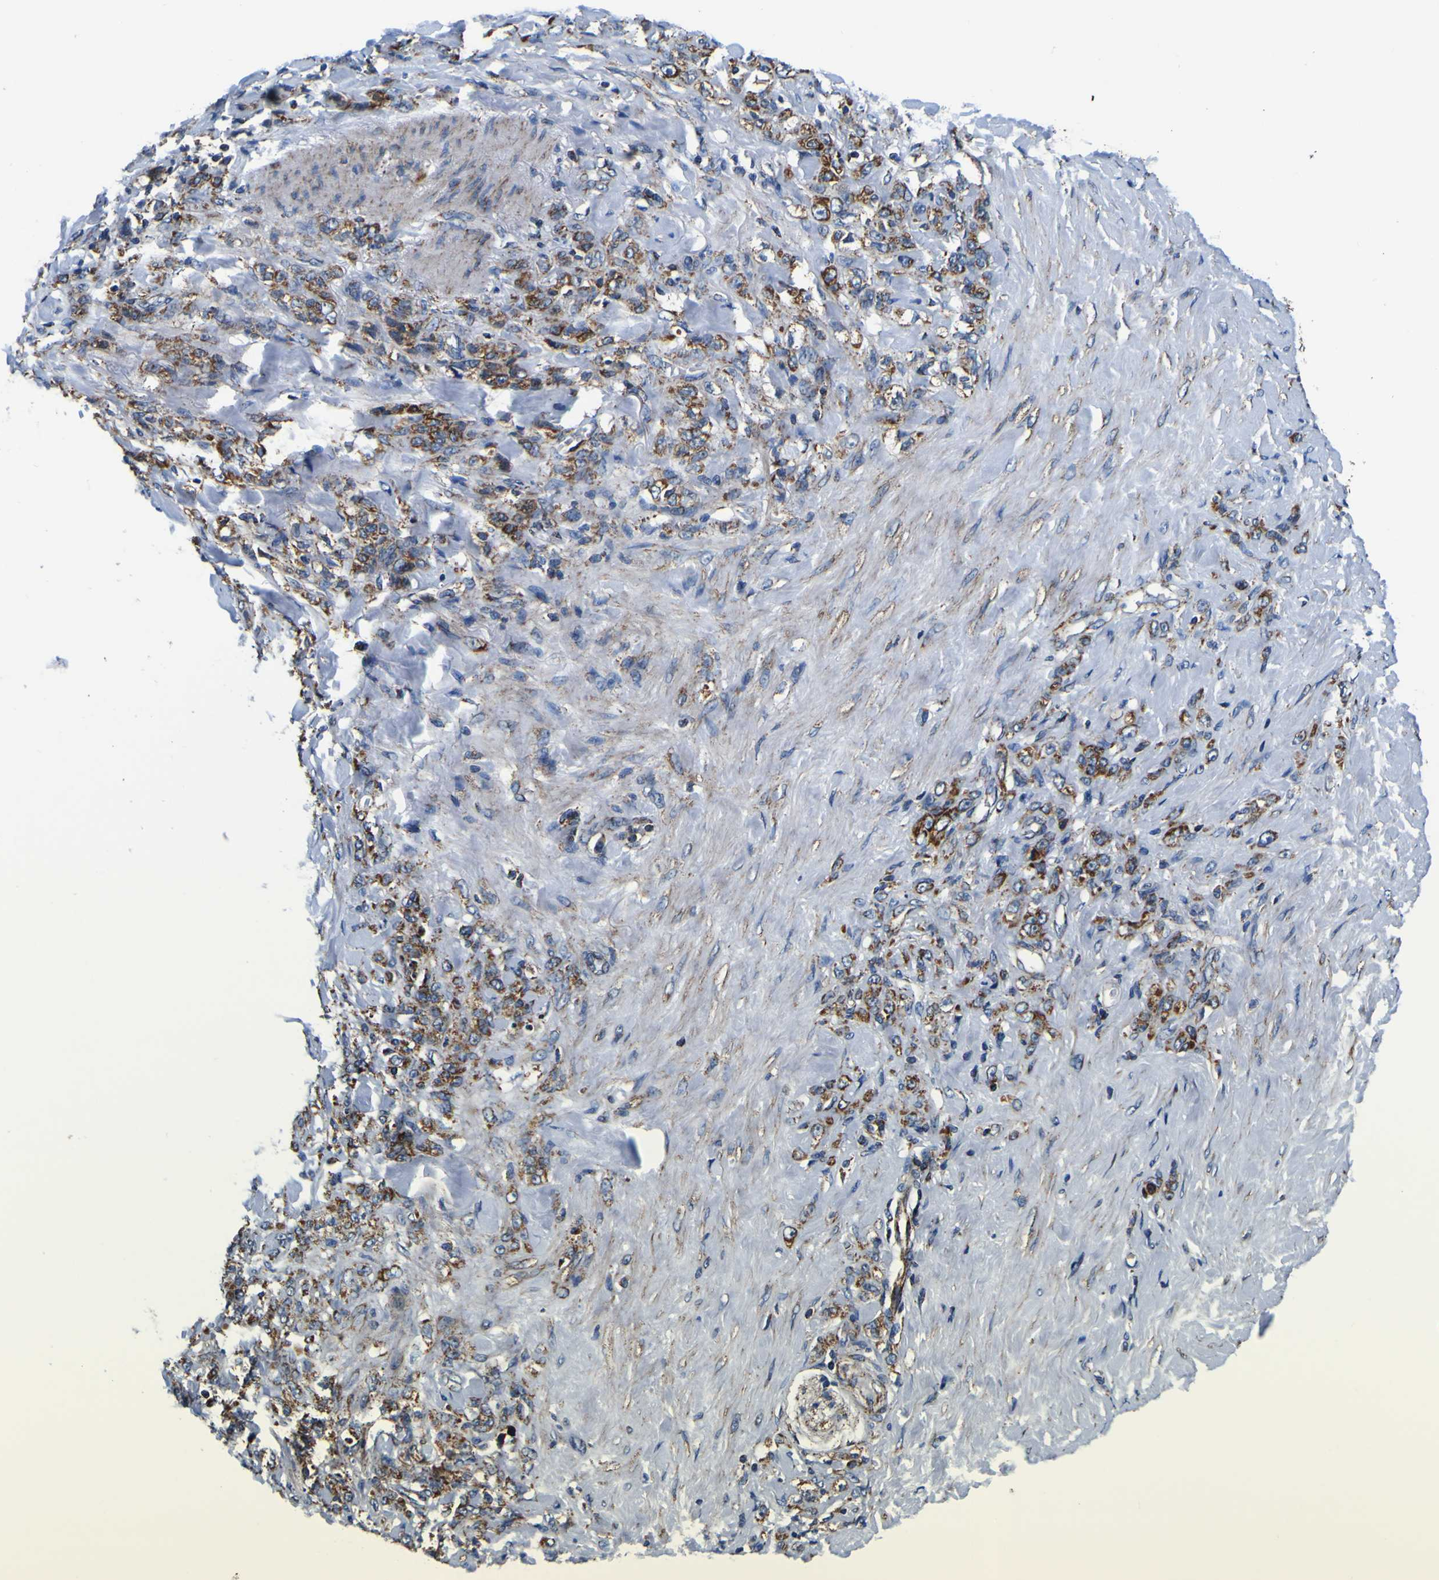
{"staining": {"intensity": "strong", "quantity": ">75%", "location": "cytoplasmic/membranous"}, "tissue": "stomach cancer", "cell_type": "Tumor cells", "image_type": "cancer", "snomed": [{"axis": "morphology", "description": "Adenocarcinoma, NOS"}, {"axis": "topography", "description": "Stomach"}], "caption": "Tumor cells show high levels of strong cytoplasmic/membranous expression in about >75% of cells in stomach cancer.", "gene": "PTRH2", "patient": {"sex": "male", "age": 82}}